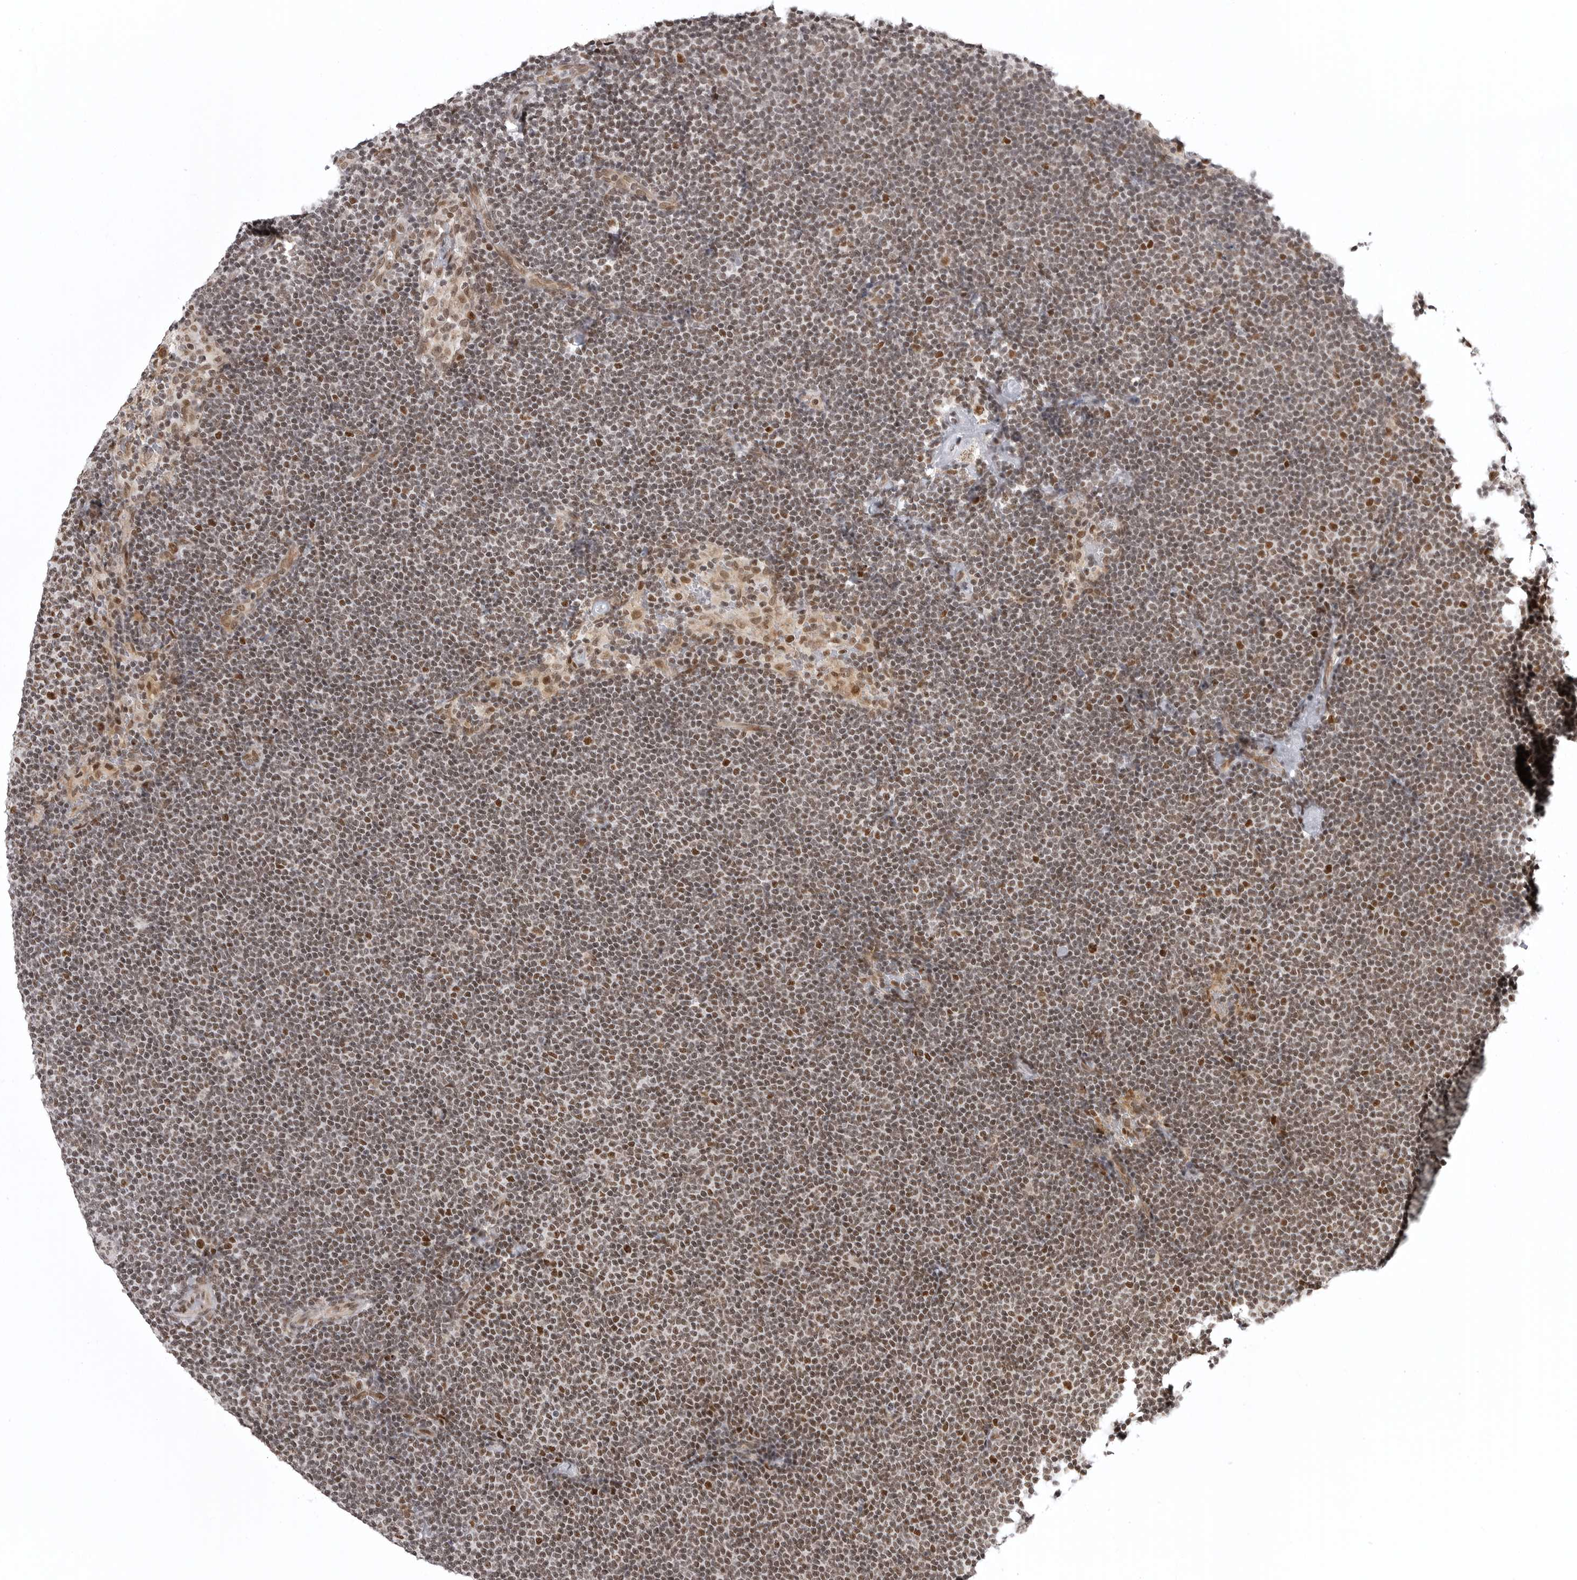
{"staining": {"intensity": "moderate", "quantity": "25%-75%", "location": "nuclear"}, "tissue": "lymphoma", "cell_type": "Tumor cells", "image_type": "cancer", "snomed": [{"axis": "morphology", "description": "Malignant lymphoma, non-Hodgkin's type, Low grade"}, {"axis": "topography", "description": "Lymph node"}], "caption": "Brown immunohistochemical staining in human low-grade malignant lymphoma, non-Hodgkin's type demonstrates moderate nuclear positivity in approximately 25%-75% of tumor cells.", "gene": "PRDM10", "patient": {"sex": "female", "age": 53}}